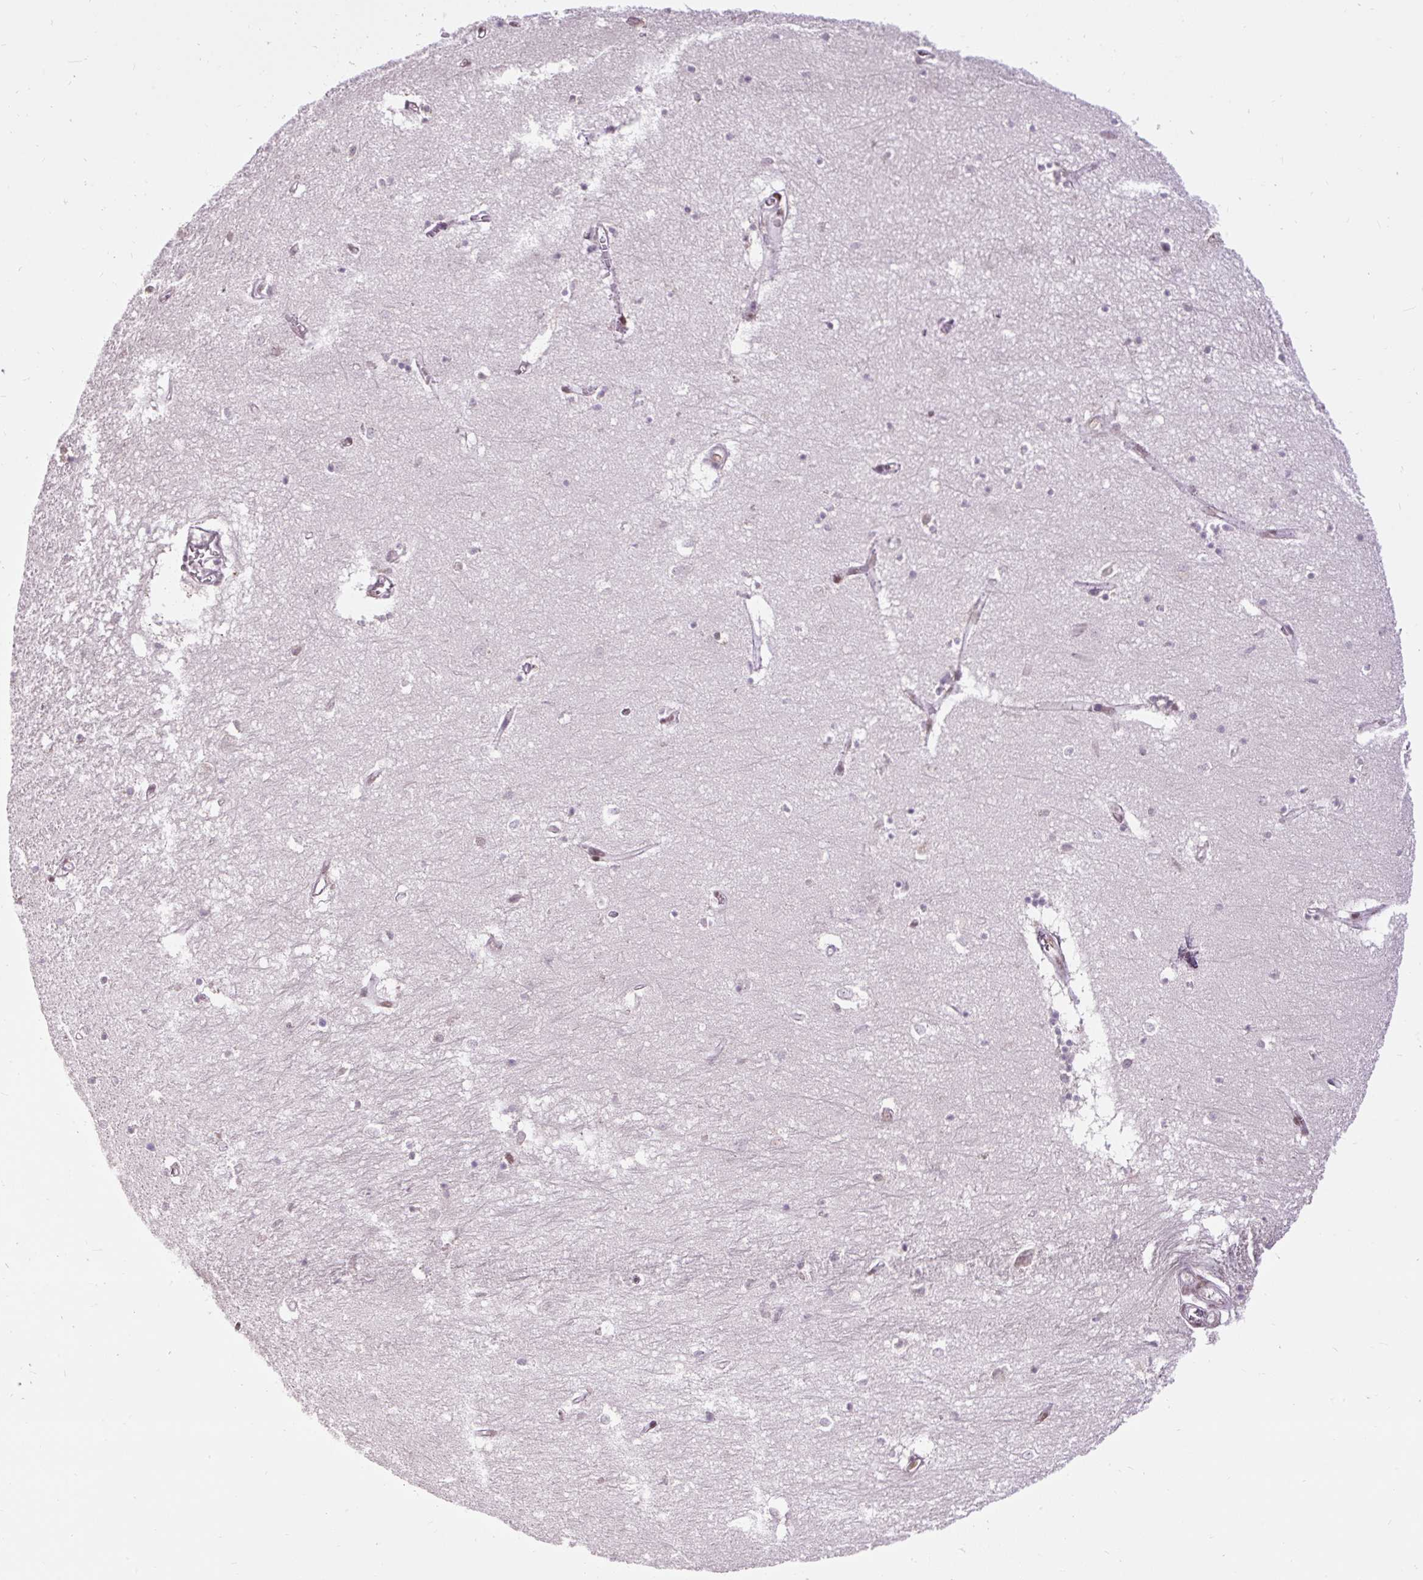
{"staining": {"intensity": "moderate", "quantity": "<25%", "location": "nuclear"}, "tissue": "hippocampus", "cell_type": "Glial cells", "image_type": "normal", "snomed": [{"axis": "morphology", "description": "Normal tissue, NOS"}, {"axis": "topography", "description": "Hippocampus"}], "caption": "Immunohistochemistry (IHC) of benign human hippocampus demonstrates low levels of moderate nuclear expression in approximately <25% of glial cells. The staining was performed using DAB (3,3'-diaminobenzidine), with brown indicating positive protein expression. Nuclei are stained blue with hematoxylin.", "gene": "ZNF672", "patient": {"sex": "female", "age": 64}}